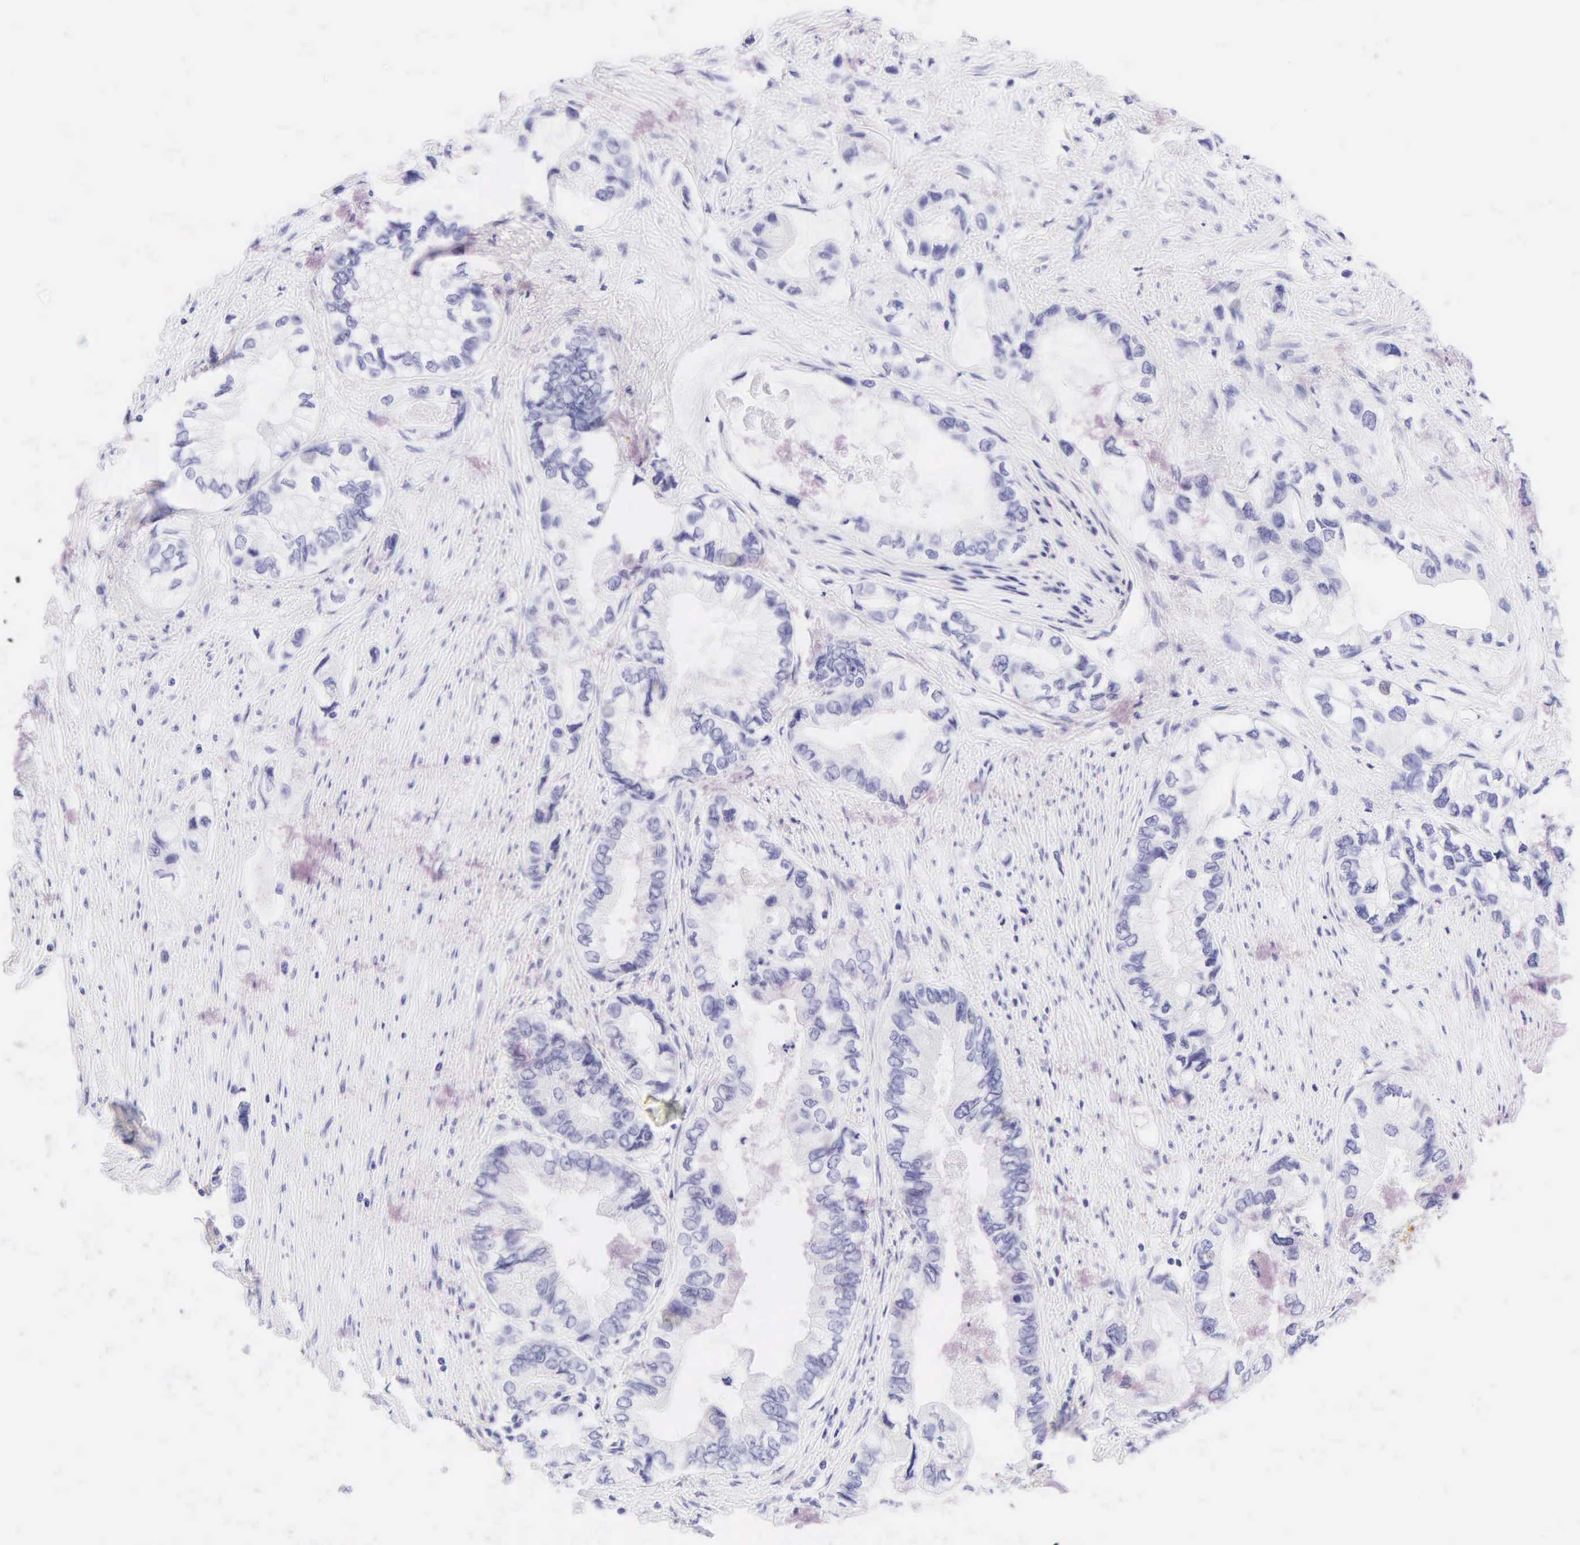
{"staining": {"intensity": "negative", "quantity": "none", "location": "none"}, "tissue": "pancreatic cancer", "cell_type": "Tumor cells", "image_type": "cancer", "snomed": [{"axis": "morphology", "description": "Adenocarcinoma, NOS"}, {"axis": "topography", "description": "Pancreas"}, {"axis": "topography", "description": "Stomach, upper"}], "caption": "Immunohistochemical staining of human pancreatic adenocarcinoma demonstrates no significant positivity in tumor cells.", "gene": "KRT20", "patient": {"sex": "male", "age": 77}}